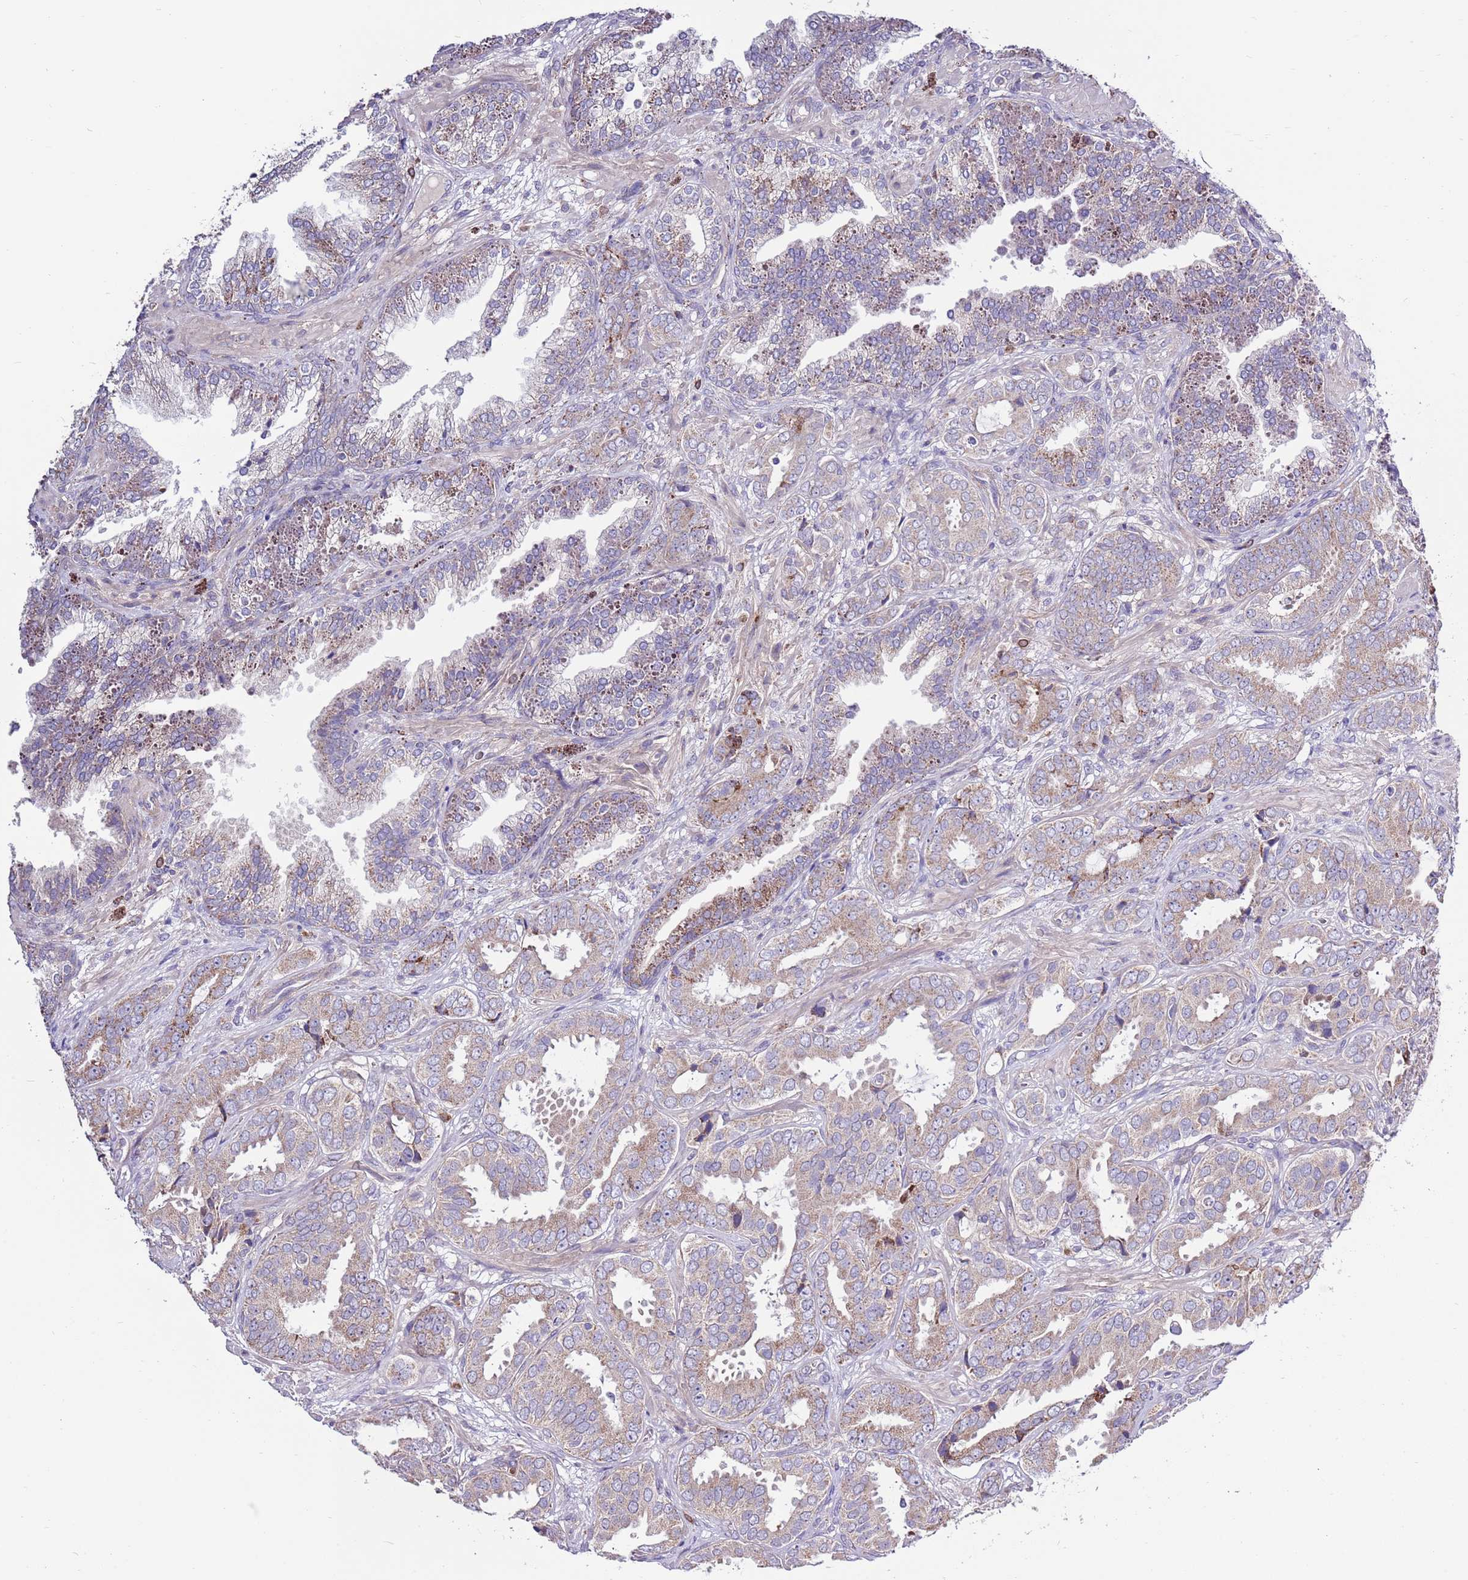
{"staining": {"intensity": "moderate", "quantity": "<25%", "location": "cytoplasmic/membranous"}, "tissue": "prostate cancer", "cell_type": "Tumor cells", "image_type": "cancer", "snomed": [{"axis": "morphology", "description": "Adenocarcinoma, High grade"}, {"axis": "topography", "description": "Prostate"}], "caption": "Immunohistochemistry staining of adenocarcinoma (high-grade) (prostate), which demonstrates low levels of moderate cytoplasmic/membranous expression in about <25% of tumor cells indicating moderate cytoplasmic/membranous protein expression. The staining was performed using DAB (brown) for protein detection and nuclei were counterstained in hematoxylin (blue).", "gene": "SMG1", "patient": {"sex": "male", "age": 71}}